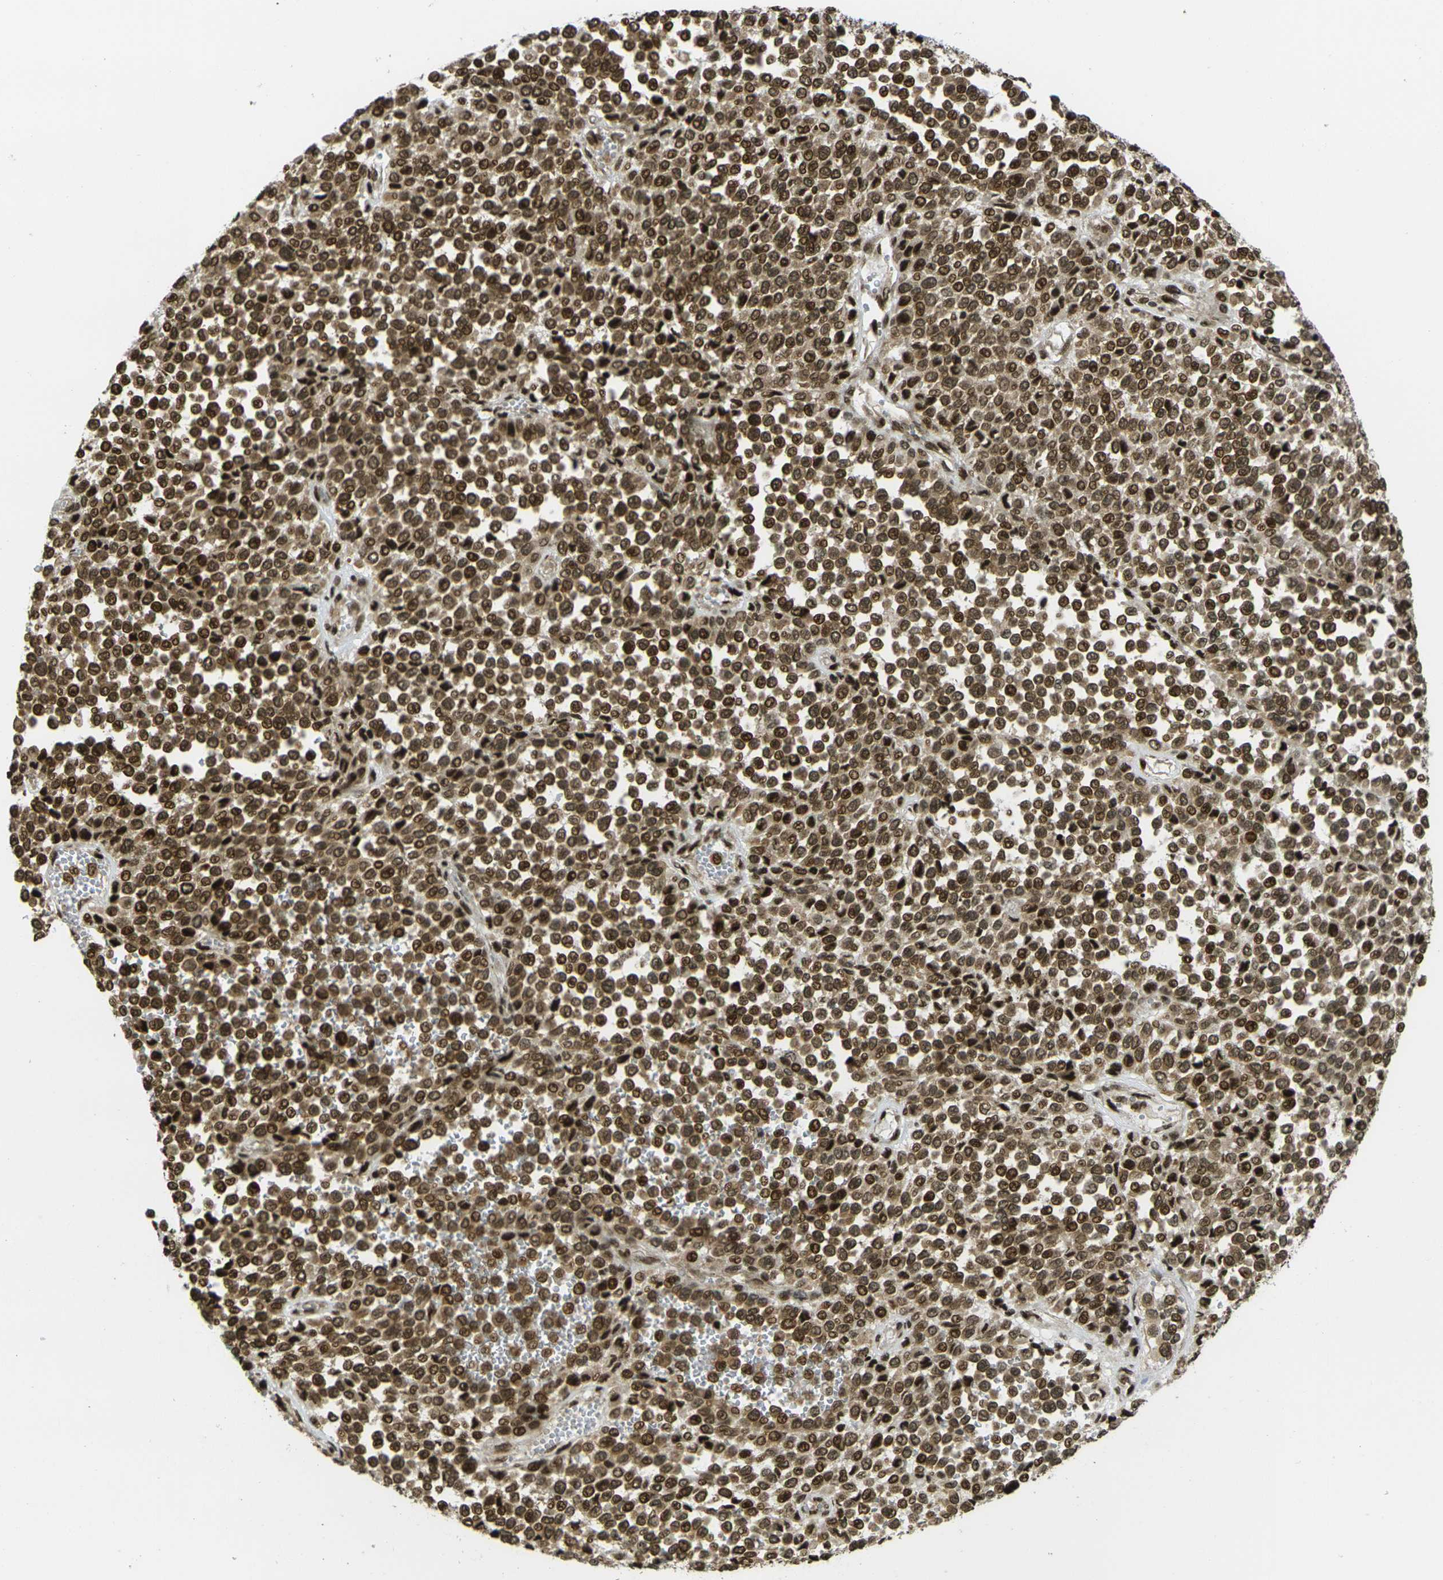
{"staining": {"intensity": "strong", "quantity": ">75%", "location": "cytoplasmic/membranous,nuclear"}, "tissue": "melanoma", "cell_type": "Tumor cells", "image_type": "cancer", "snomed": [{"axis": "morphology", "description": "Malignant melanoma, Metastatic site"}, {"axis": "topography", "description": "Pancreas"}], "caption": "About >75% of tumor cells in human malignant melanoma (metastatic site) exhibit strong cytoplasmic/membranous and nuclear protein positivity as visualized by brown immunohistochemical staining.", "gene": "RUVBL2", "patient": {"sex": "female", "age": 30}}